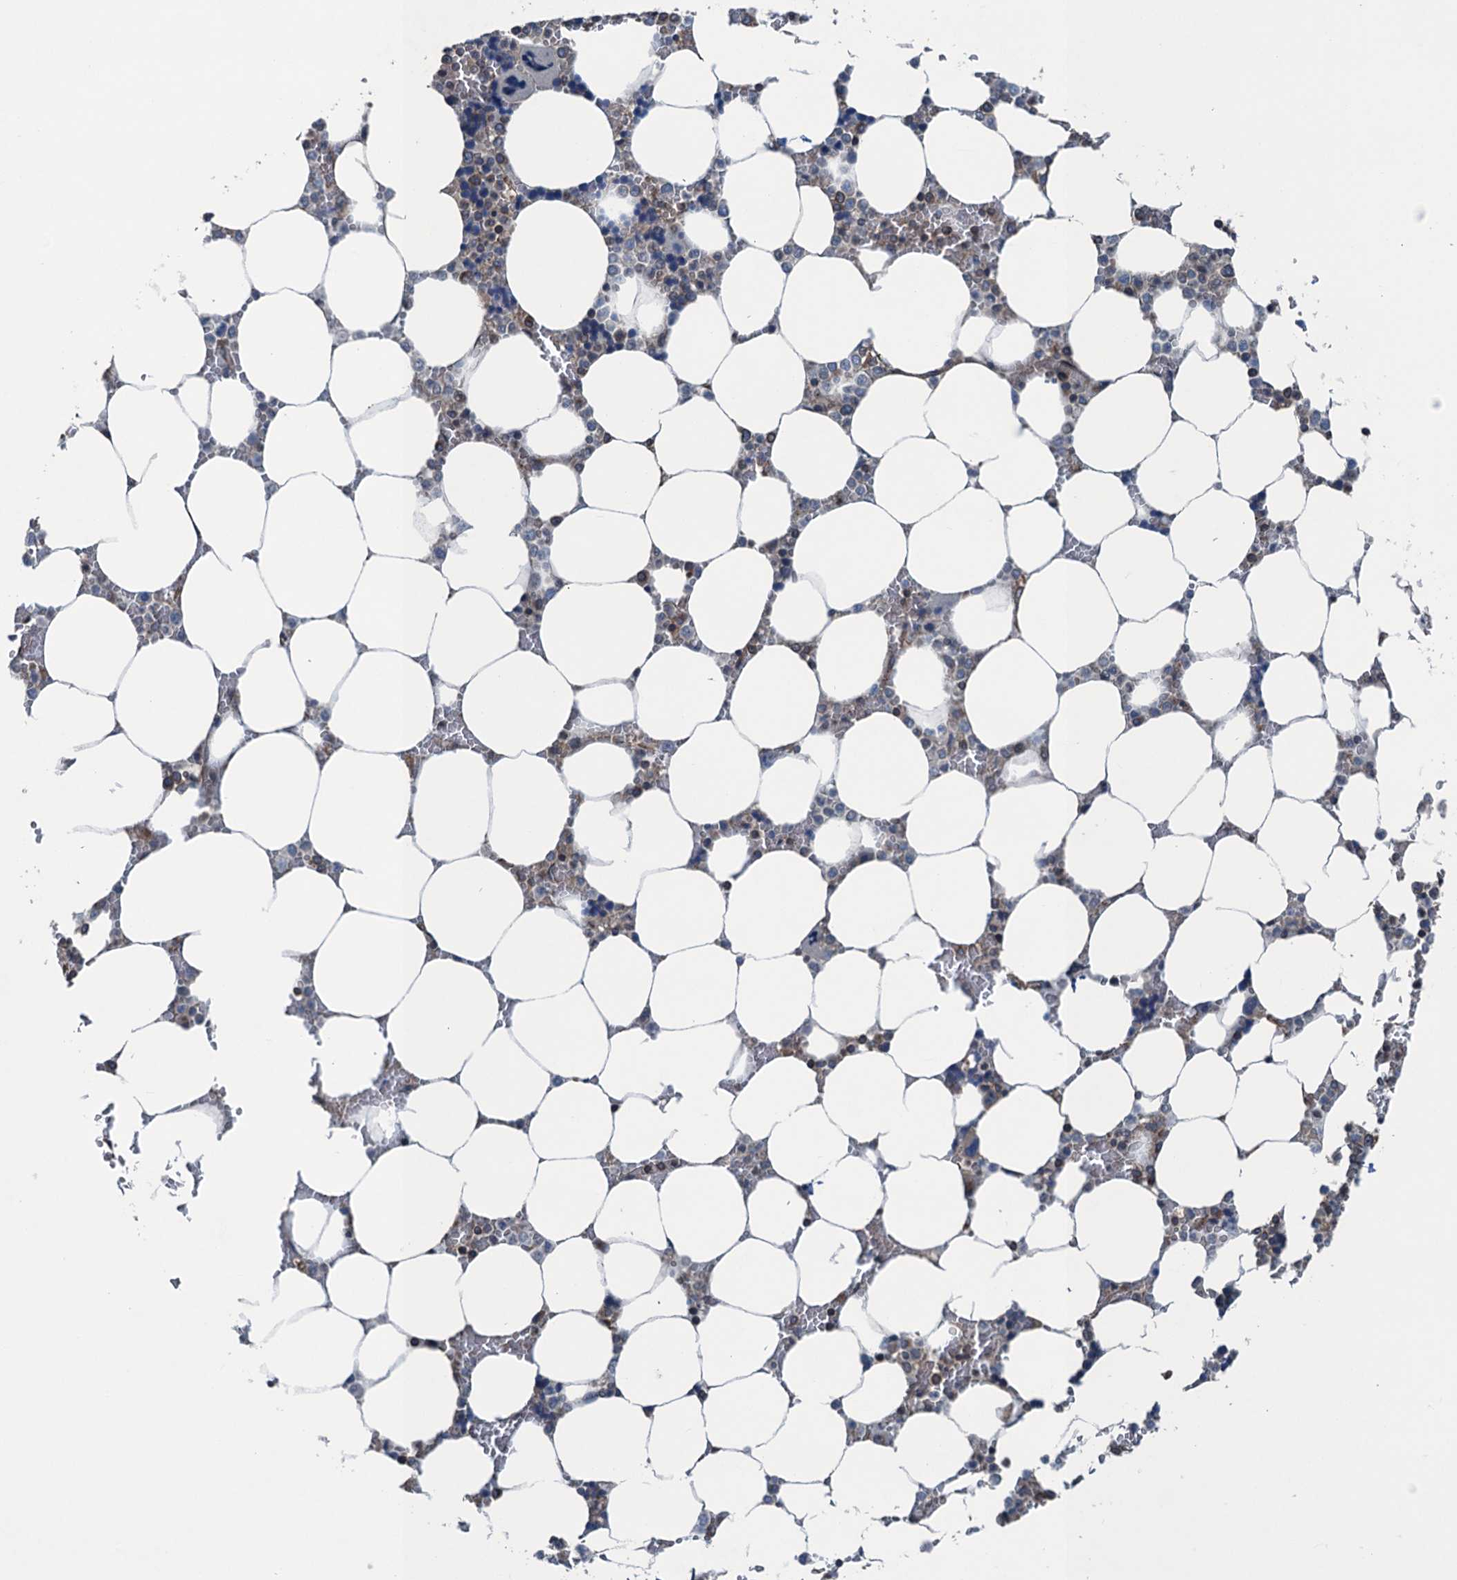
{"staining": {"intensity": "strong", "quantity": "<25%", "location": "cytoplasmic/membranous"}, "tissue": "bone marrow", "cell_type": "Hematopoietic cells", "image_type": "normal", "snomed": [{"axis": "morphology", "description": "Normal tissue, NOS"}, {"axis": "topography", "description": "Bone marrow"}], "caption": "IHC micrograph of unremarkable bone marrow: human bone marrow stained using IHC demonstrates medium levels of strong protein expression localized specifically in the cytoplasmic/membranous of hematopoietic cells, appearing as a cytoplasmic/membranous brown color.", "gene": "TRAPPC8", "patient": {"sex": "male", "age": 64}}